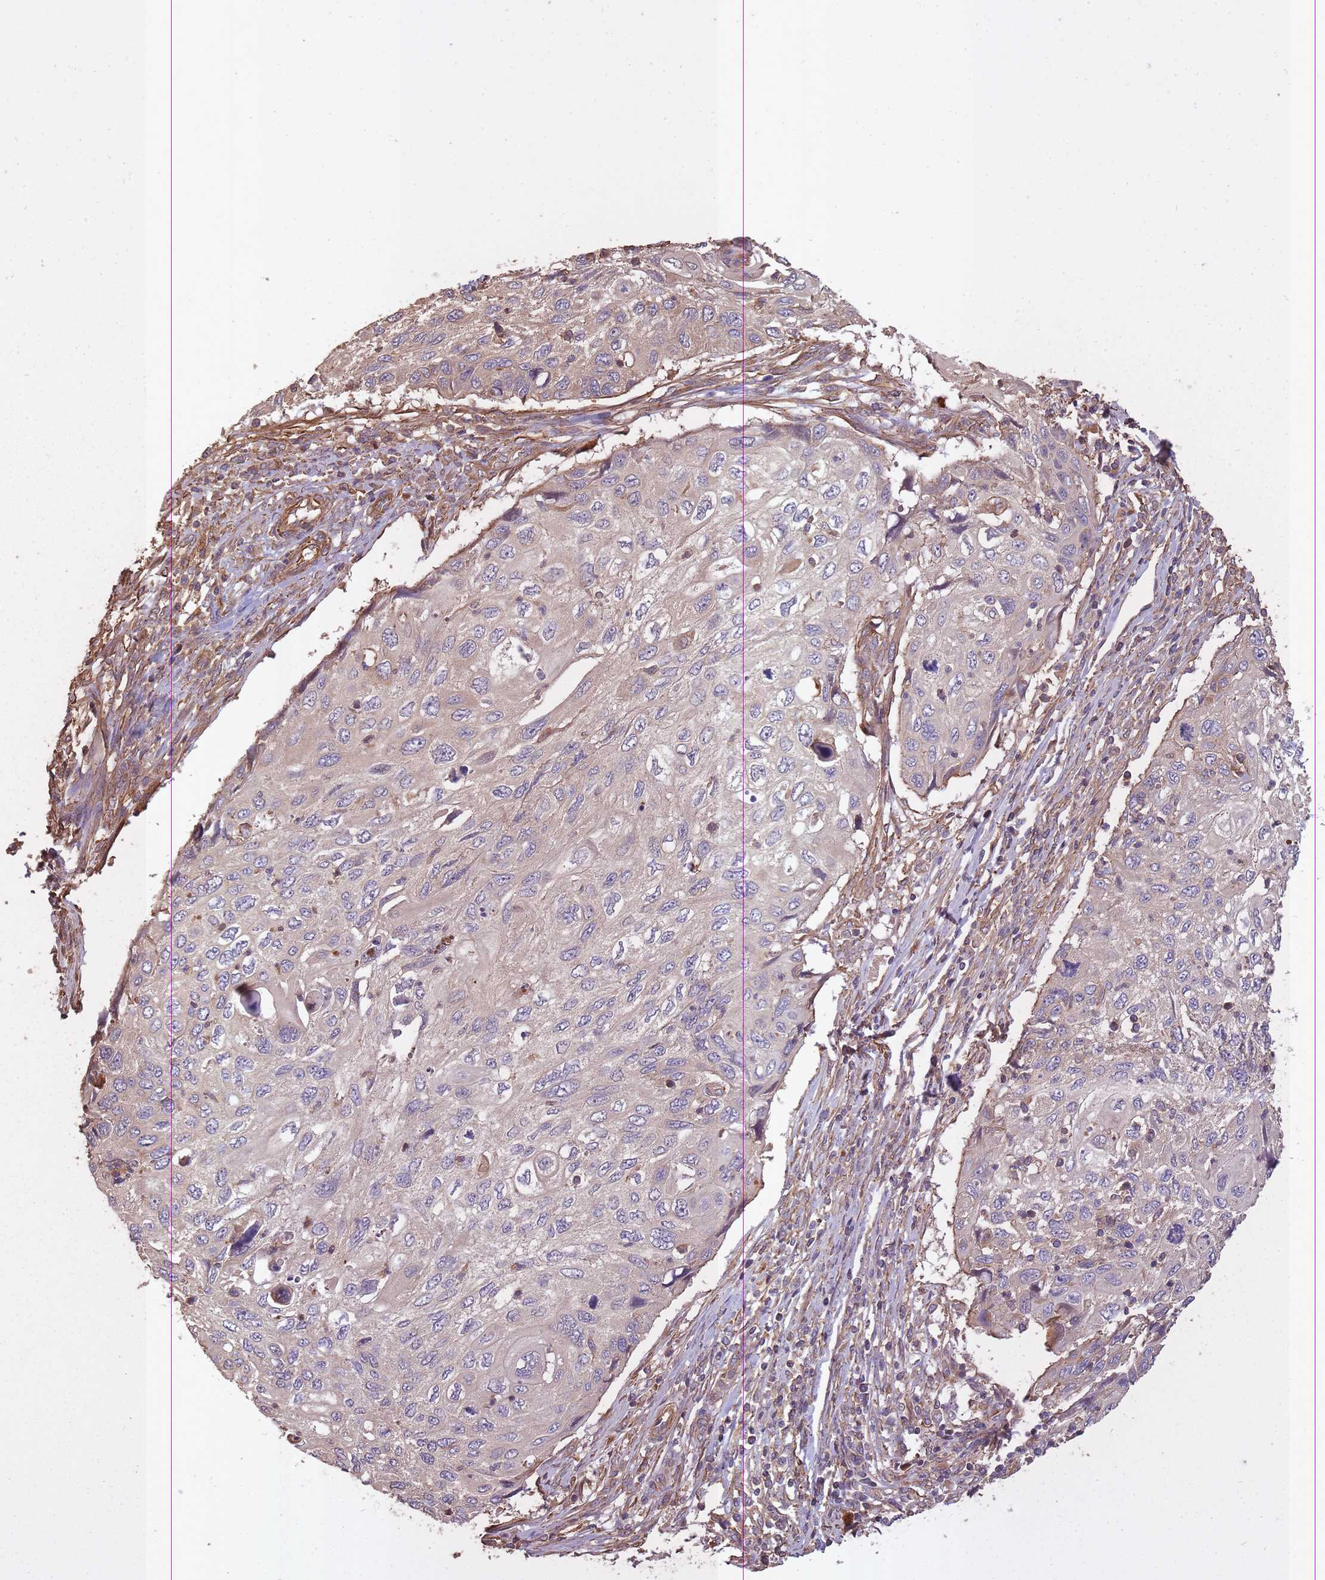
{"staining": {"intensity": "weak", "quantity": "<25%", "location": "cytoplasmic/membranous"}, "tissue": "cervical cancer", "cell_type": "Tumor cells", "image_type": "cancer", "snomed": [{"axis": "morphology", "description": "Squamous cell carcinoma, NOS"}, {"axis": "topography", "description": "Cervix"}], "caption": "The micrograph demonstrates no significant expression in tumor cells of cervical cancer. (Brightfield microscopy of DAB IHC at high magnification).", "gene": "ARMH3", "patient": {"sex": "female", "age": 70}}